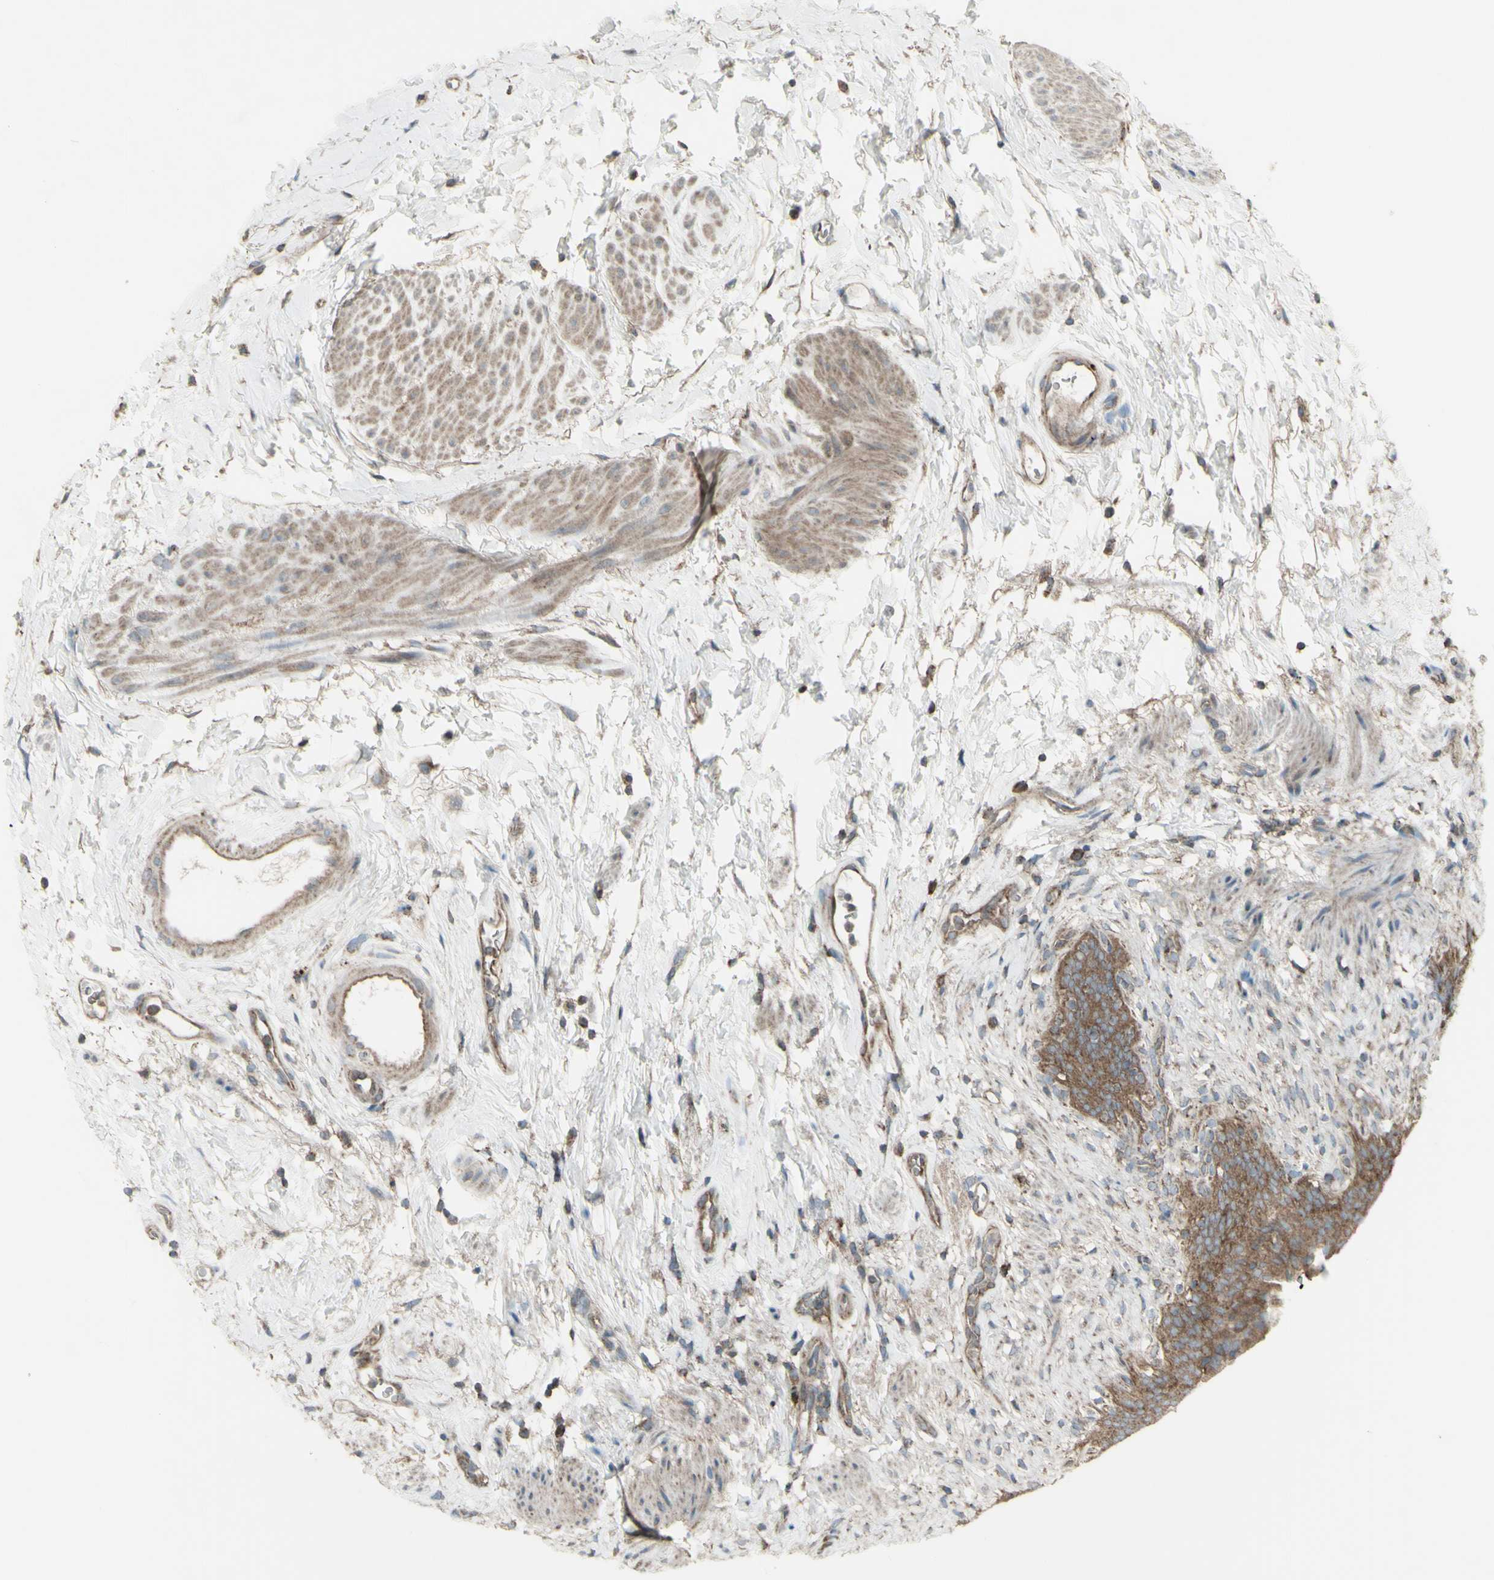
{"staining": {"intensity": "moderate", "quantity": ">75%", "location": "cytoplasmic/membranous"}, "tissue": "urinary bladder", "cell_type": "Urothelial cells", "image_type": "normal", "snomed": [{"axis": "morphology", "description": "Normal tissue, NOS"}, {"axis": "topography", "description": "Urinary bladder"}], "caption": "Urothelial cells reveal medium levels of moderate cytoplasmic/membranous positivity in approximately >75% of cells in normal urinary bladder.", "gene": "SHC1", "patient": {"sex": "female", "age": 79}}